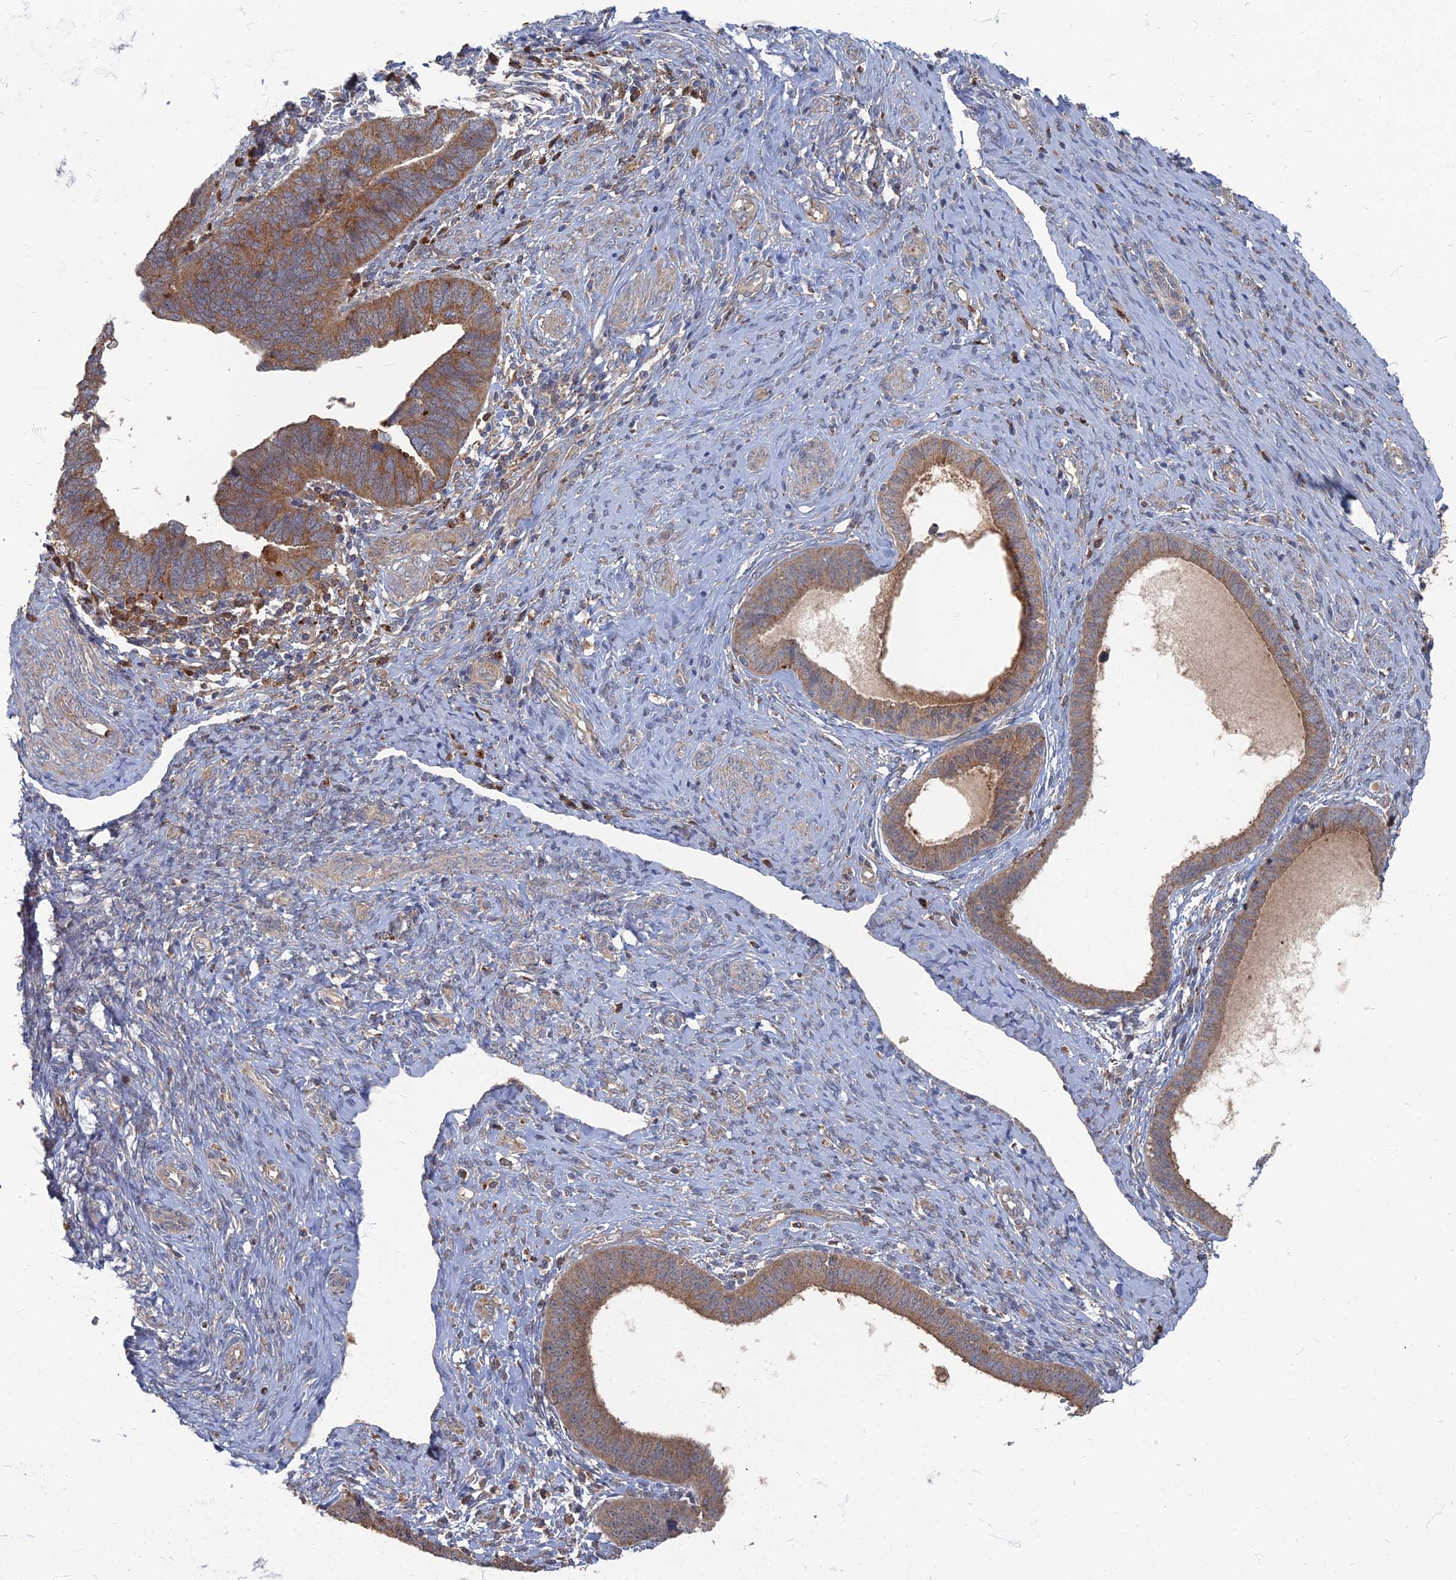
{"staining": {"intensity": "moderate", "quantity": ">75%", "location": "cytoplasmic/membranous"}, "tissue": "endometrial cancer", "cell_type": "Tumor cells", "image_type": "cancer", "snomed": [{"axis": "morphology", "description": "Adenocarcinoma, NOS"}, {"axis": "topography", "description": "Endometrium"}], "caption": "Moderate cytoplasmic/membranous protein staining is appreciated in about >75% of tumor cells in adenocarcinoma (endometrial). (Brightfield microscopy of DAB IHC at high magnification).", "gene": "PPCDC", "patient": {"sex": "female", "age": 79}}